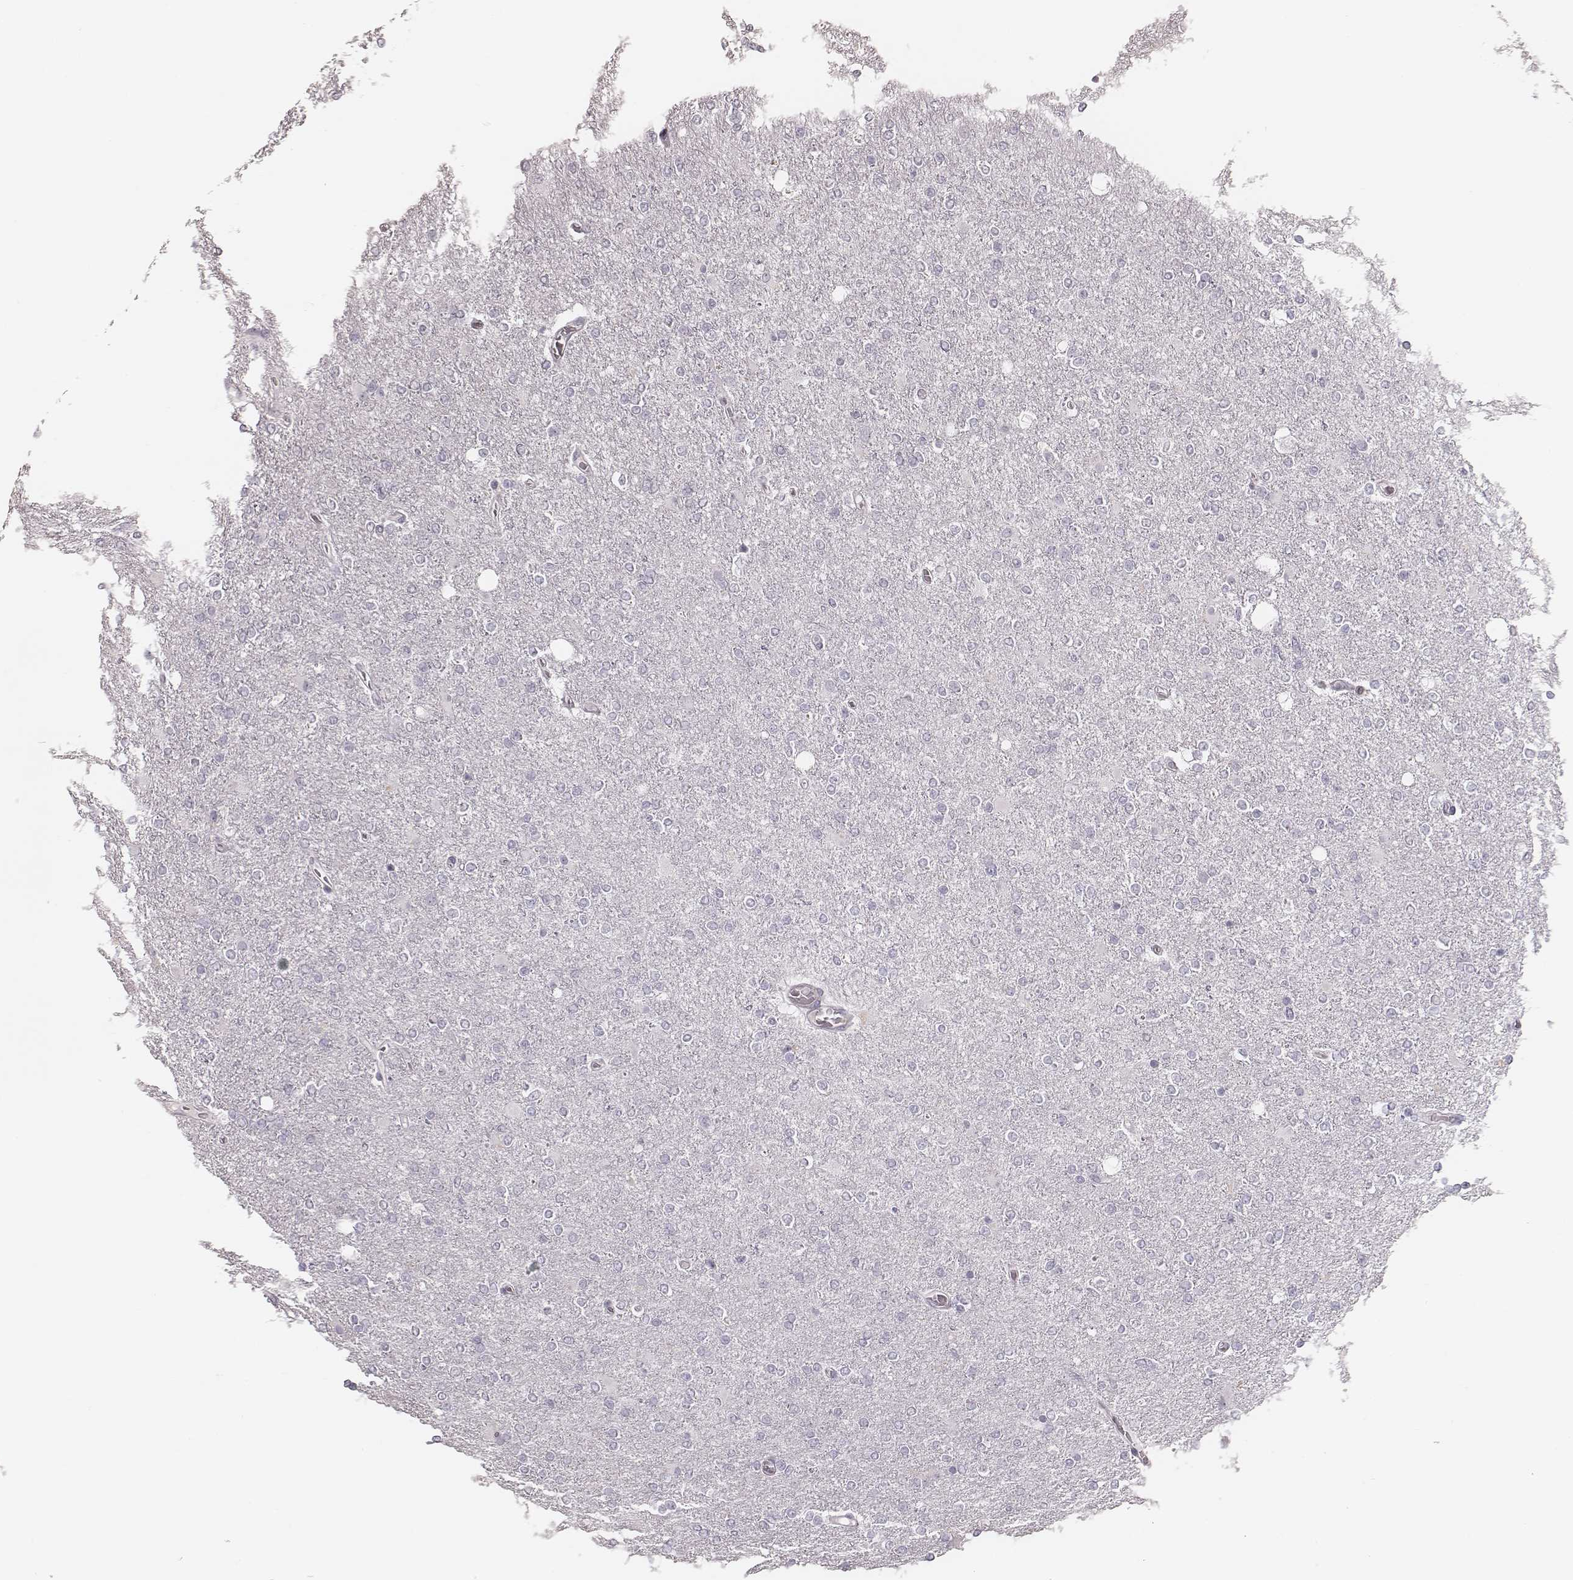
{"staining": {"intensity": "negative", "quantity": "none", "location": "none"}, "tissue": "glioma", "cell_type": "Tumor cells", "image_type": "cancer", "snomed": [{"axis": "morphology", "description": "Glioma, malignant, High grade"}, {"axis": "topography", "description": "Cerebral cortex"}], "caption": "Immunohistochemistry image of human glioma stained for a protein (brown), which demonstrates no expression in tumor cells.", "gene": "S100Z", "patient": {"sex": "male", "age": 70}}